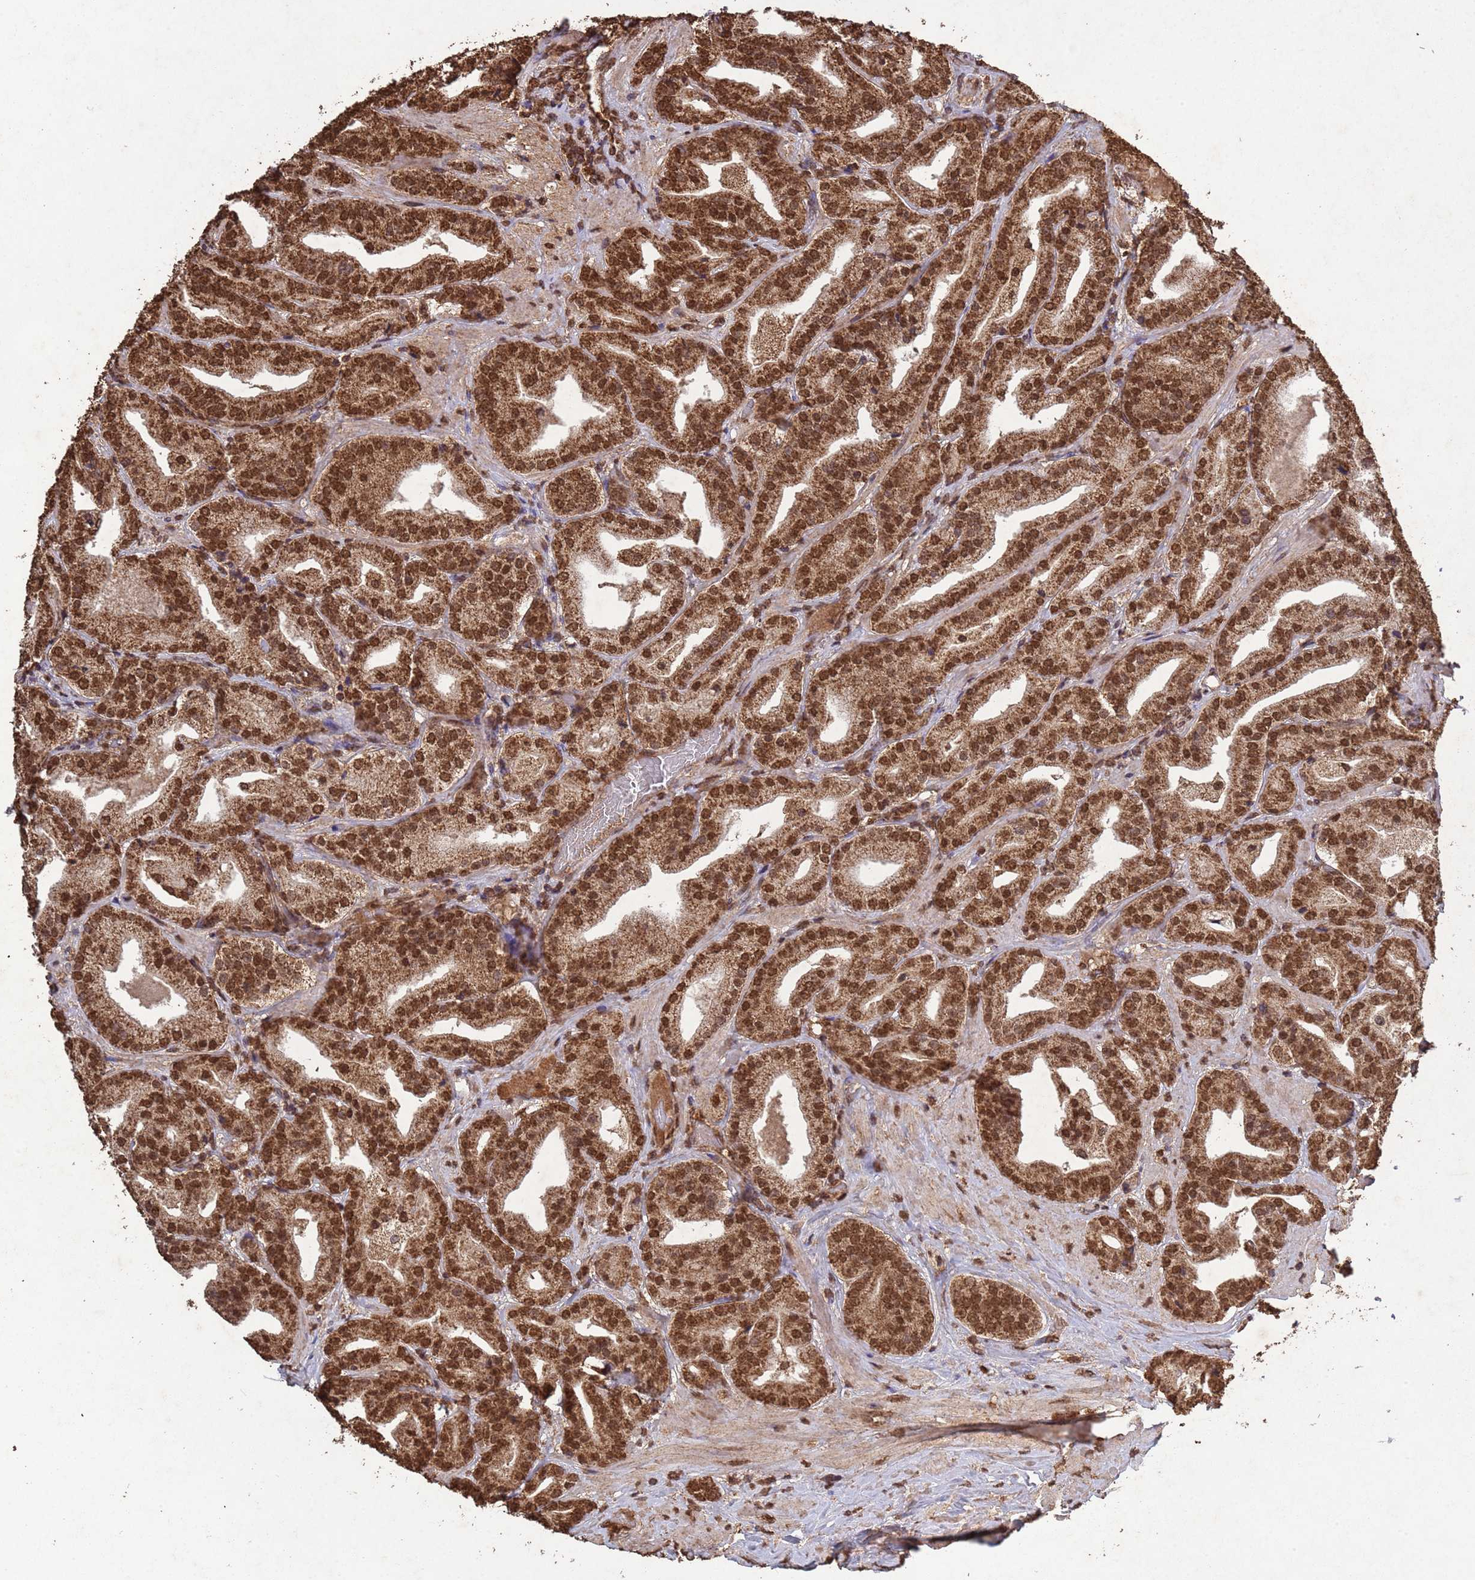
{"staining": {"intensity": "moderate", "quantity": ">75%", "location": "cytoplasmic/membranous,nuclear"}, "tissue": "prostate cancer", "cell_type": "Tumor cells", "image_type": "cancer", "snomed": [{"axis": "morphology", "description": "Adenocarcinoma, High grade"}, {"axis": "topography", "description": "Prostate"}], "caption": "Tumor cells exhibit moderate cytoplasmic/membranous and nuclear expression in about >75% of cells in adenocarcinoma (high-grade) (prostate).", "gene": "HDAC10", "patient": {"sex": "male", "age": 63}}